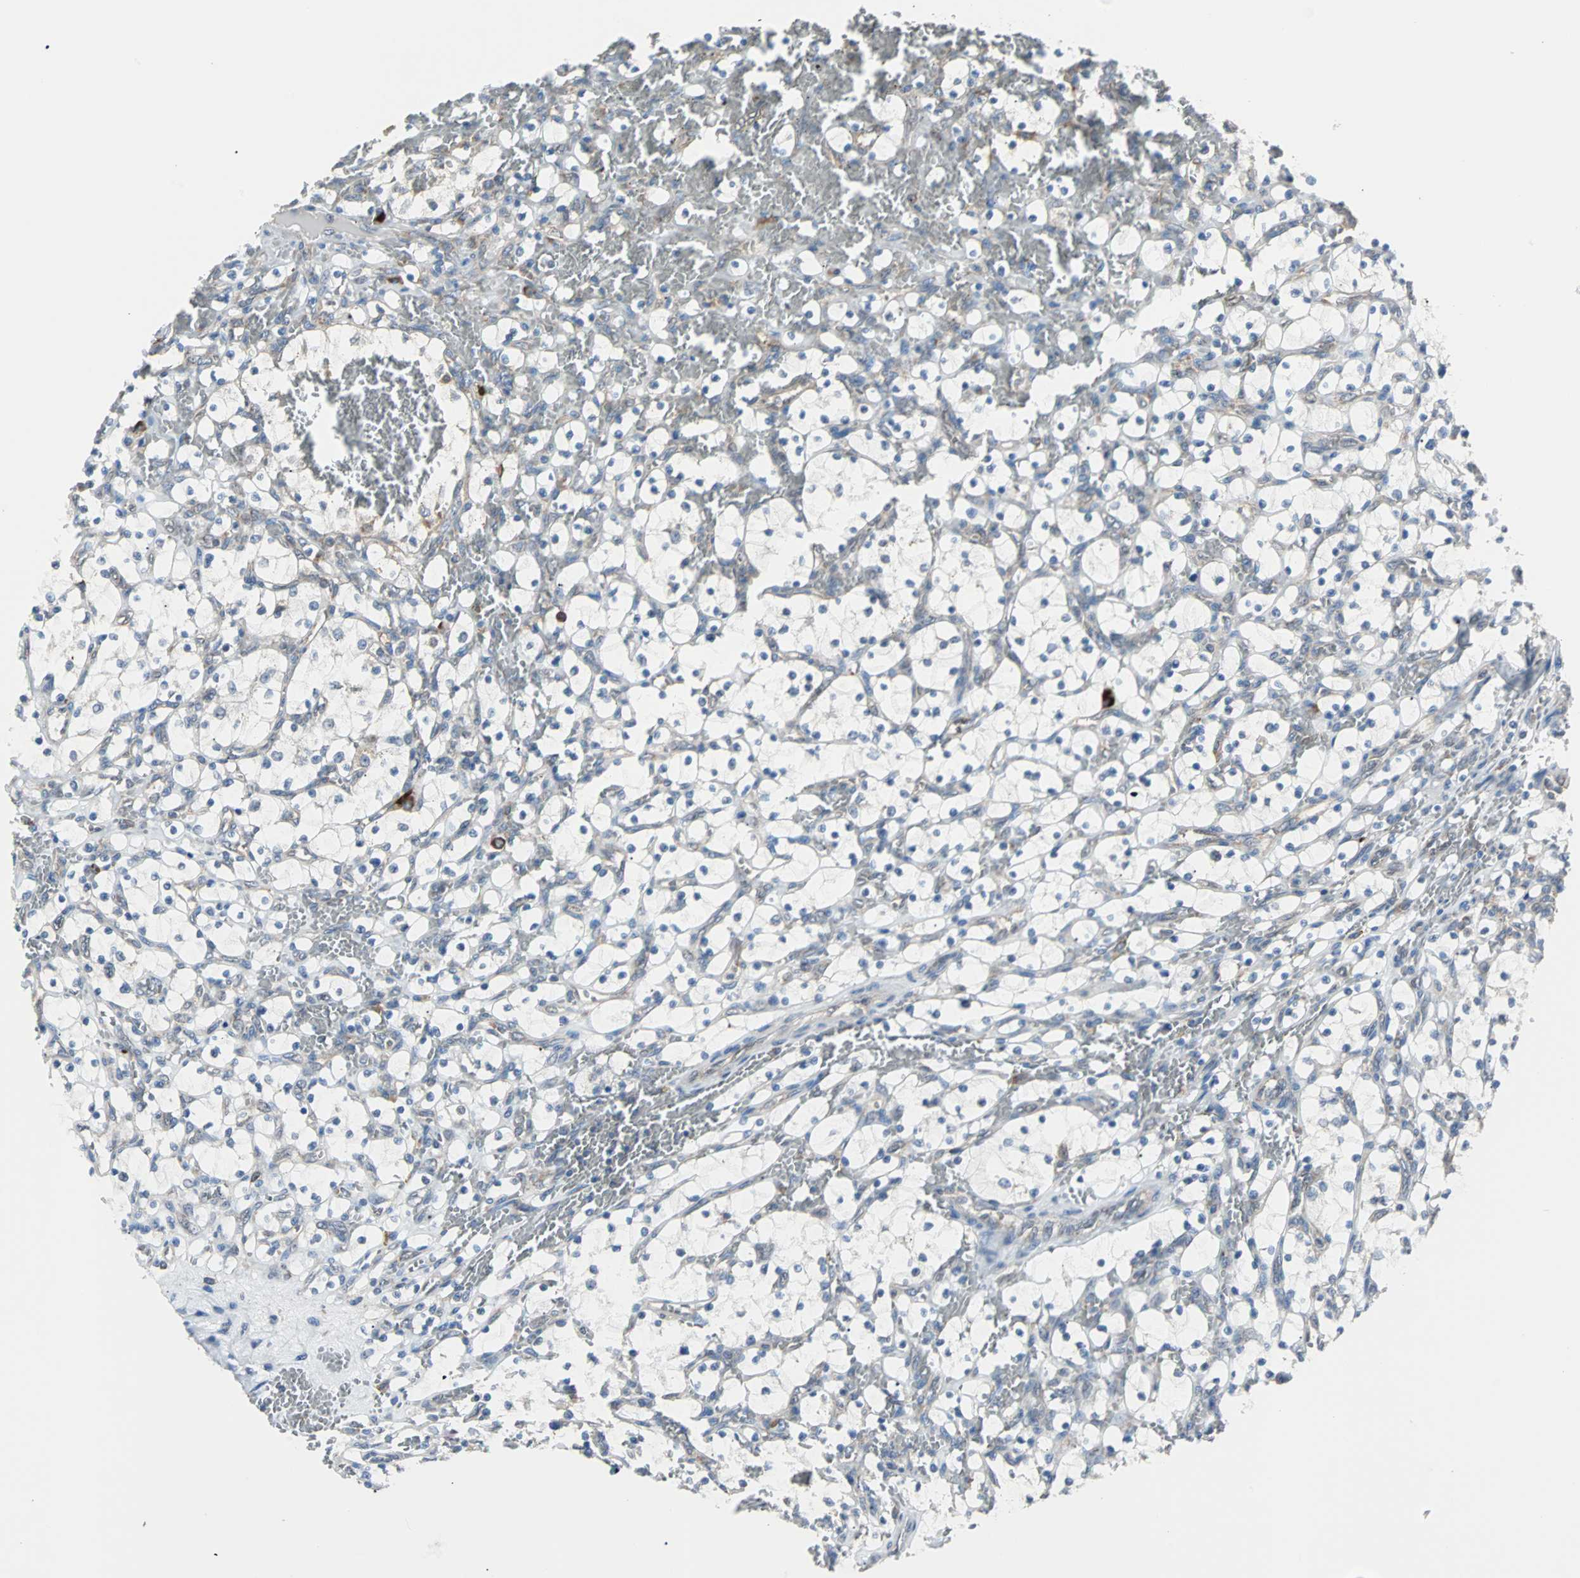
{"staining": {"intensity": "negative", "quantity": "none", "location": "none"}, "tissue": "renal cancer", "cell_type": "Tumor cells", "image_type": "cancer", "snomed": [{"axis": "morphology", "description": "Adenocarcinoma, NOS"}, {"axis": "topography", "description": "Kidney"}], "caption": "Renal cancer (adenocarcinoma) was stained to show a protein in brown. There is no significant positivity in tumor cells. Nuclei are stained in blue.", "gene": "PDIA4", "patient": {"sex": "female", "age": 69}}